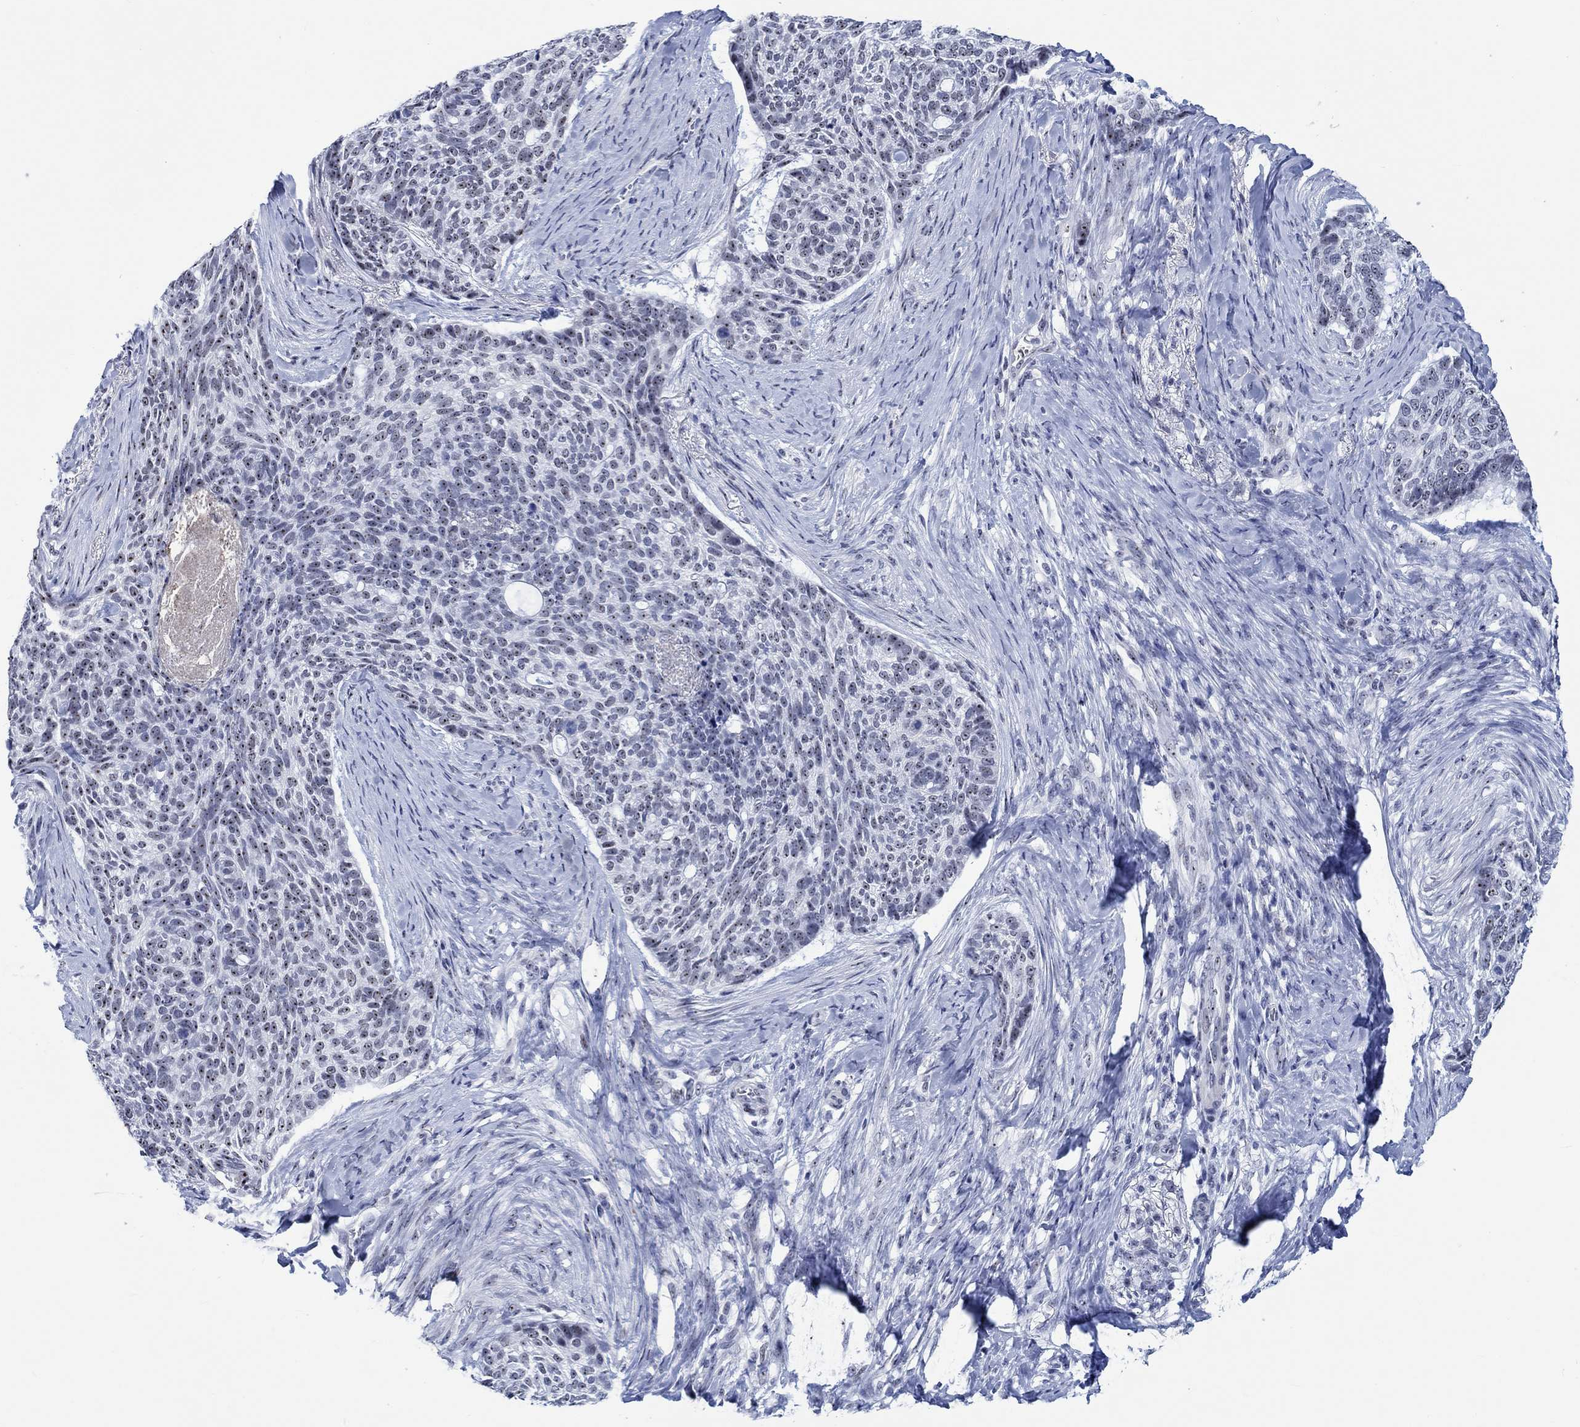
{"staining": {"intensity": "strong", "quantity": ">75%", "location": "nuclear"}, "tissue": "skin cancer", "cell_type": "Tumor cells", "image_type": "cancer", "snomed": [{"axis": "morphology", "description": "Basal cell carcinoma"}, {"axis": "topography", "description": "Skin"}], "caption": "About >75% of tumor cells in skin basal cell carcinoma demonstrate strong nuclear protein positivity as visualized by brown immunohistochemical staining.", "gene": "ZNF446", "patient": {"sex": "female", "age": 69}}